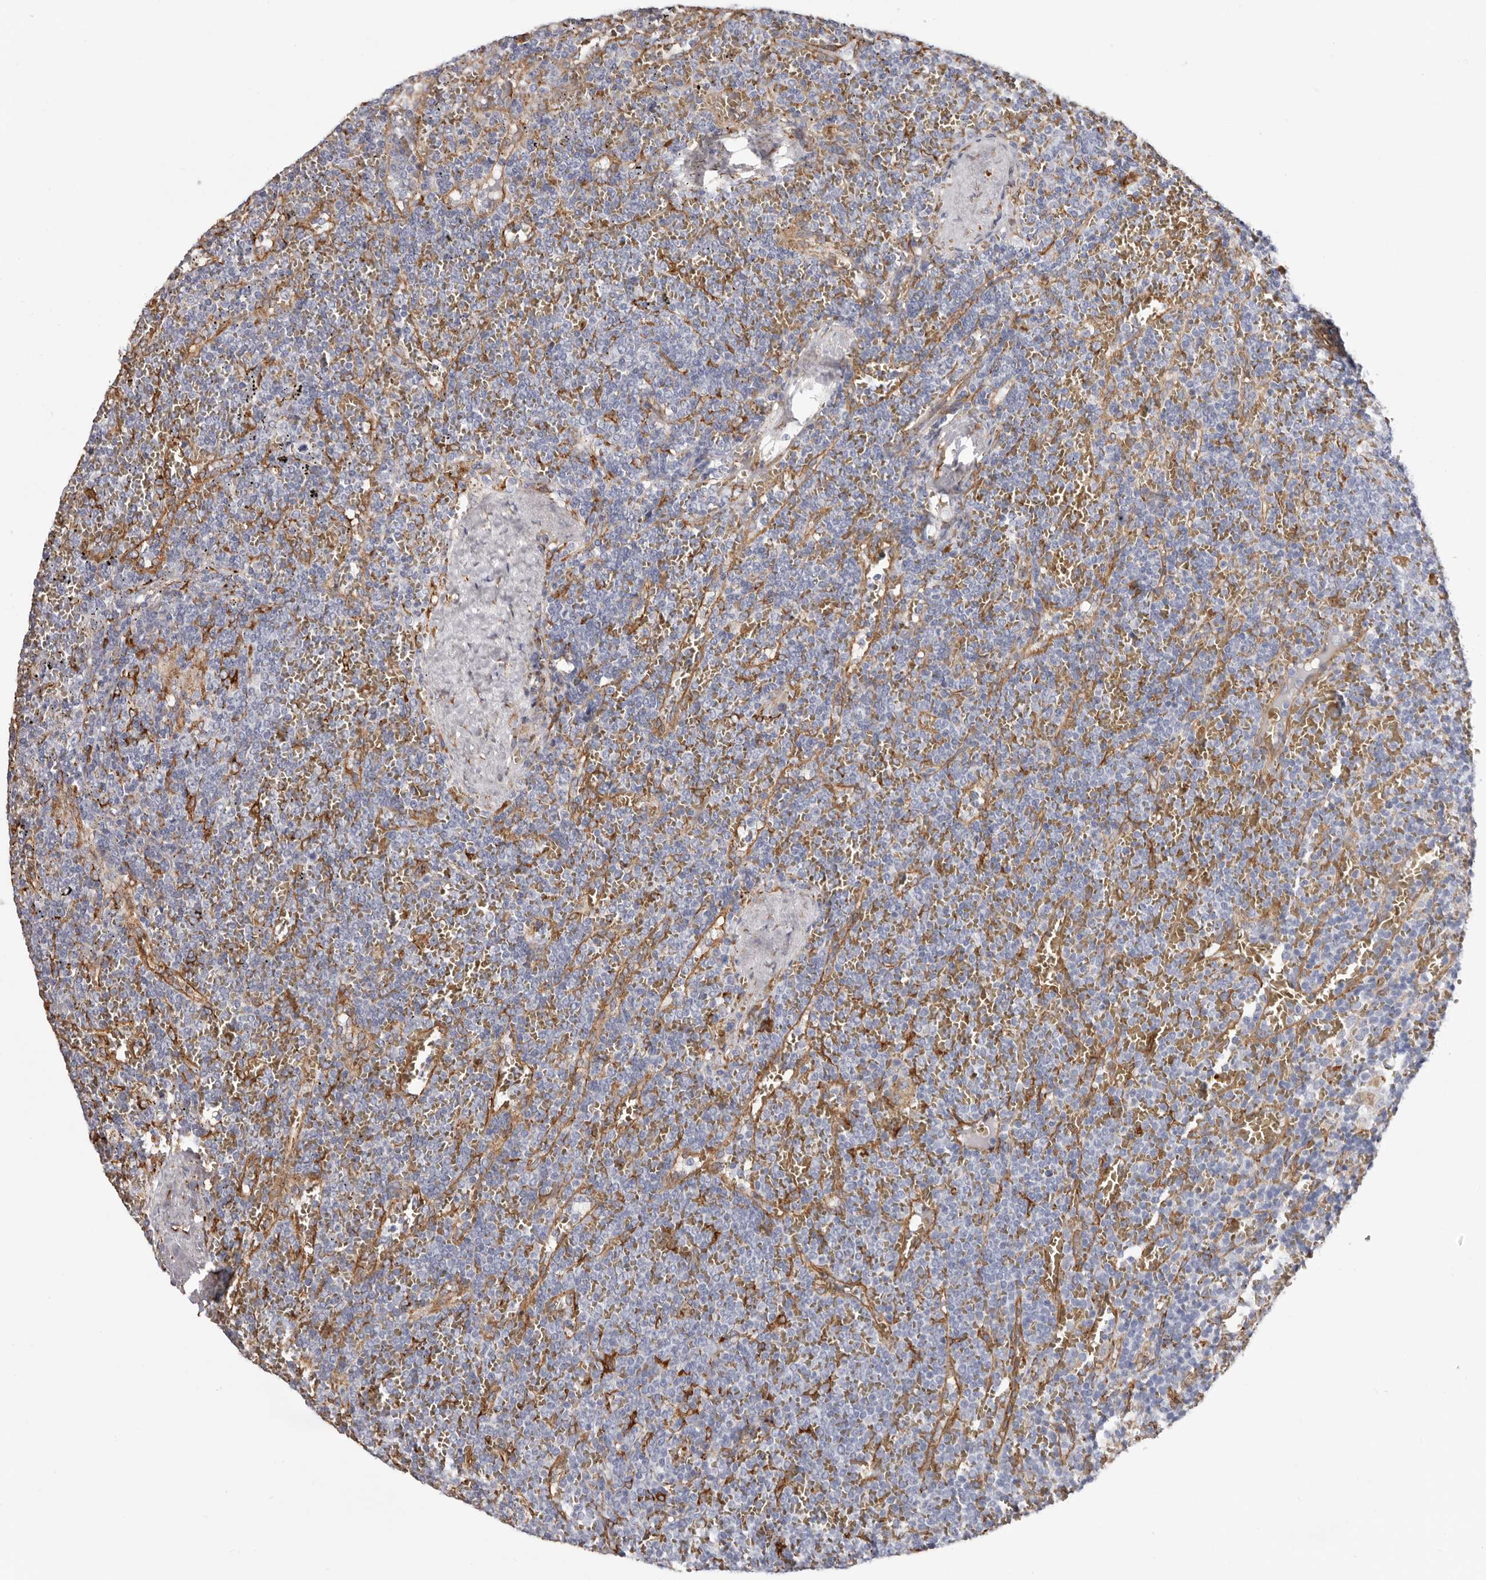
{"staining": {"intensity": "negative", "quantity": "none", "location": "none"}, "tissue": "lymphoma", "cell_type": "Tumor cells", "image_type": "cancer", "snomed": [{"axis": "morphology", "description": "Malignant lymphoma, non-Hodgkin's type, Low grade"}, {"axis": "topography", "description": "Spleen"}], "caption": "This micrograph is of low-grade malignant lymphoma, non-Hodgkin's type stained with immunohistochemistry to label a protein in brown with the nuclei are counter-stained blue. There is no staining in tumor cells.", "gene": "SEMA3E", "patient": {"sex": "female", "age": 19}}